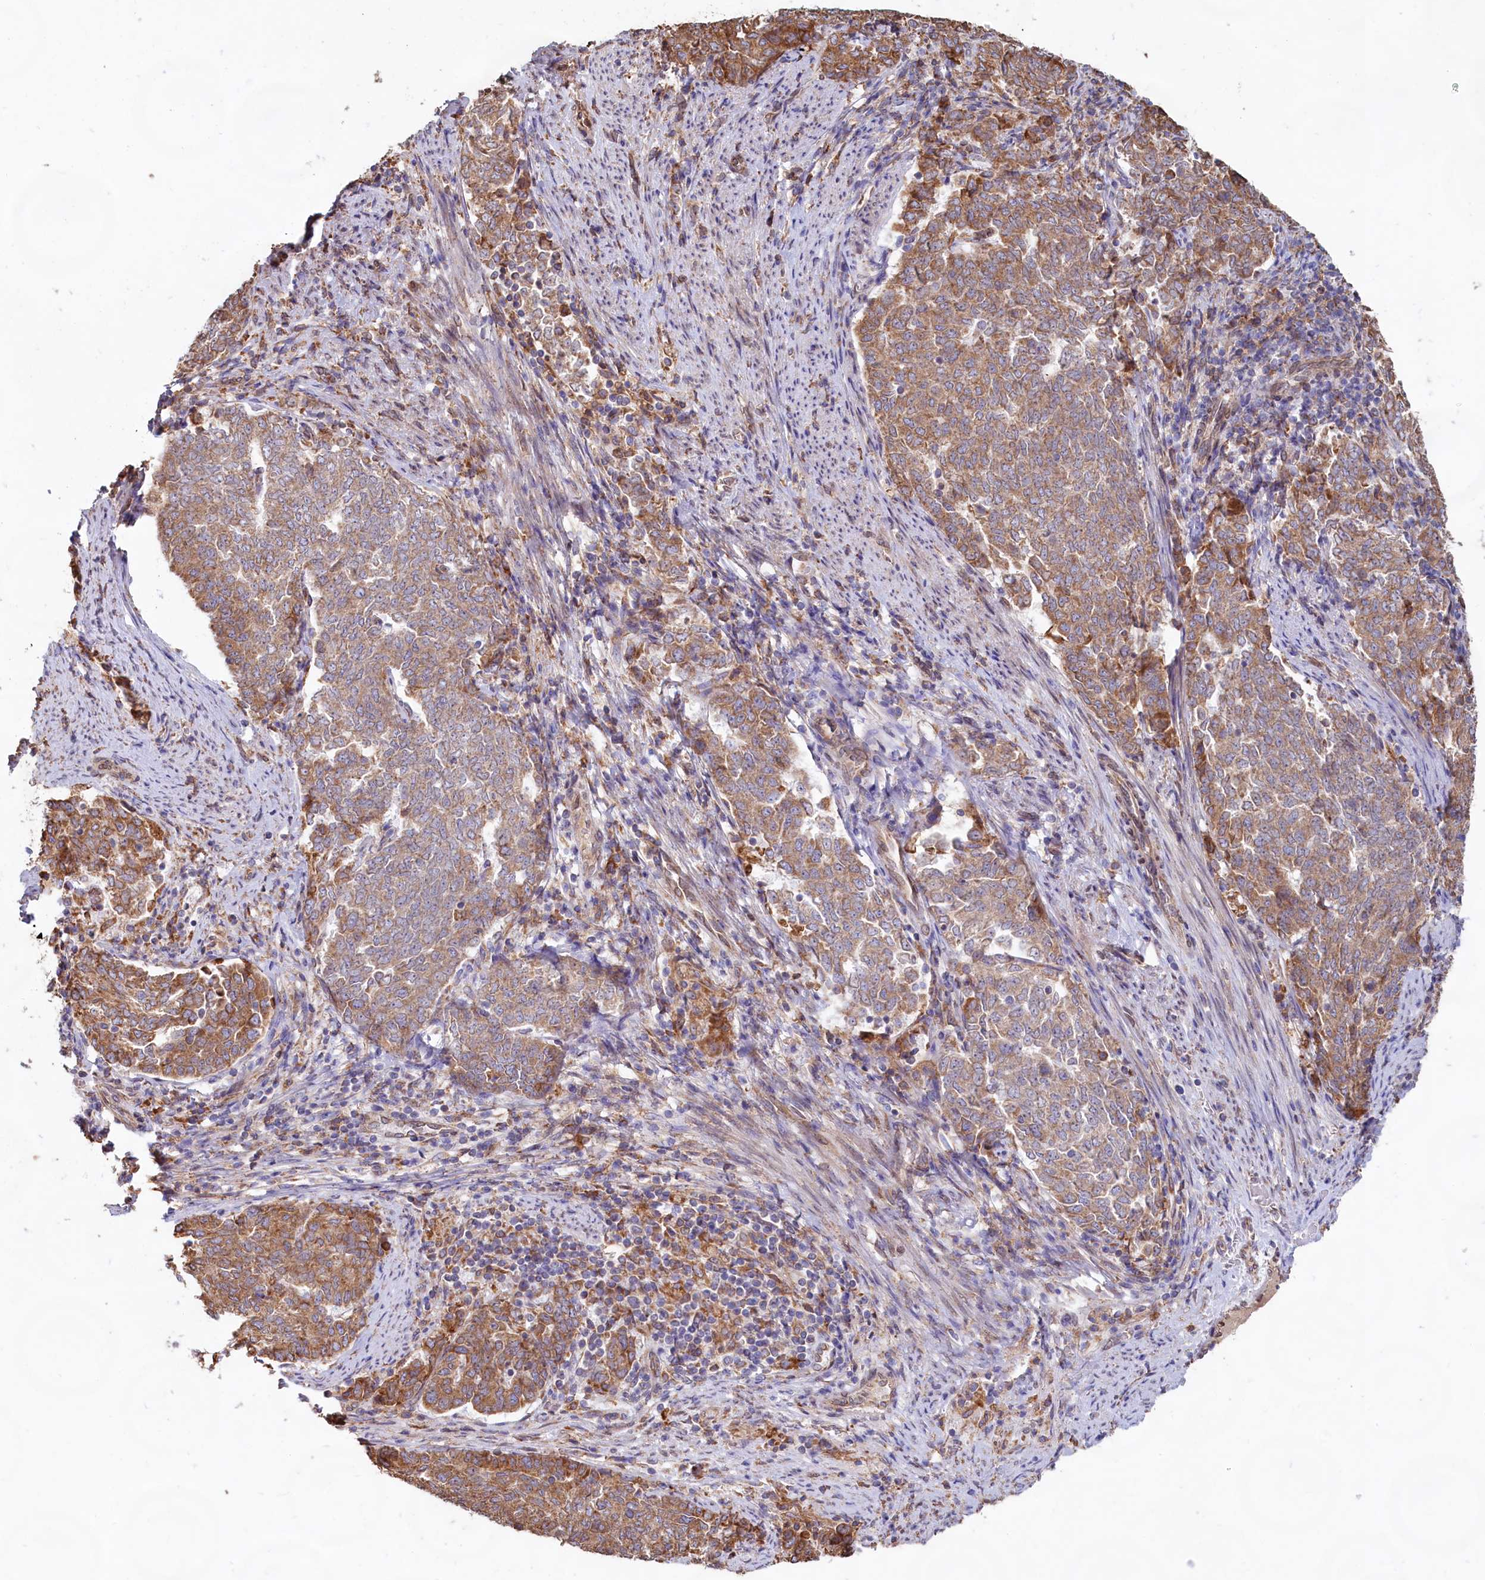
{"staining": {"intensity": "moderate", "quantity": ">75%", "location": "cytoplasmic/membranous"}, "tissue": "endometrial cancer", "cell_type": "Tumor cells", "image_type": "cancer", "snomed": [{"axis": "morphology", "description": "Adenocarcinoma, NOS"}, {"axis": "topography", "description": "Endometrium"}], "caption": "High-magnification brightfield microscopy of endometrial cancer stained with DAB (brown) and counterstained with hematoxylin (blue). tumor cells exhibit moderate cytoplasmic/membranous expression is identified in approximately>75% of cells.", "gene": "TBC1D19", "patient": {"sex": "female", "age": 80}}